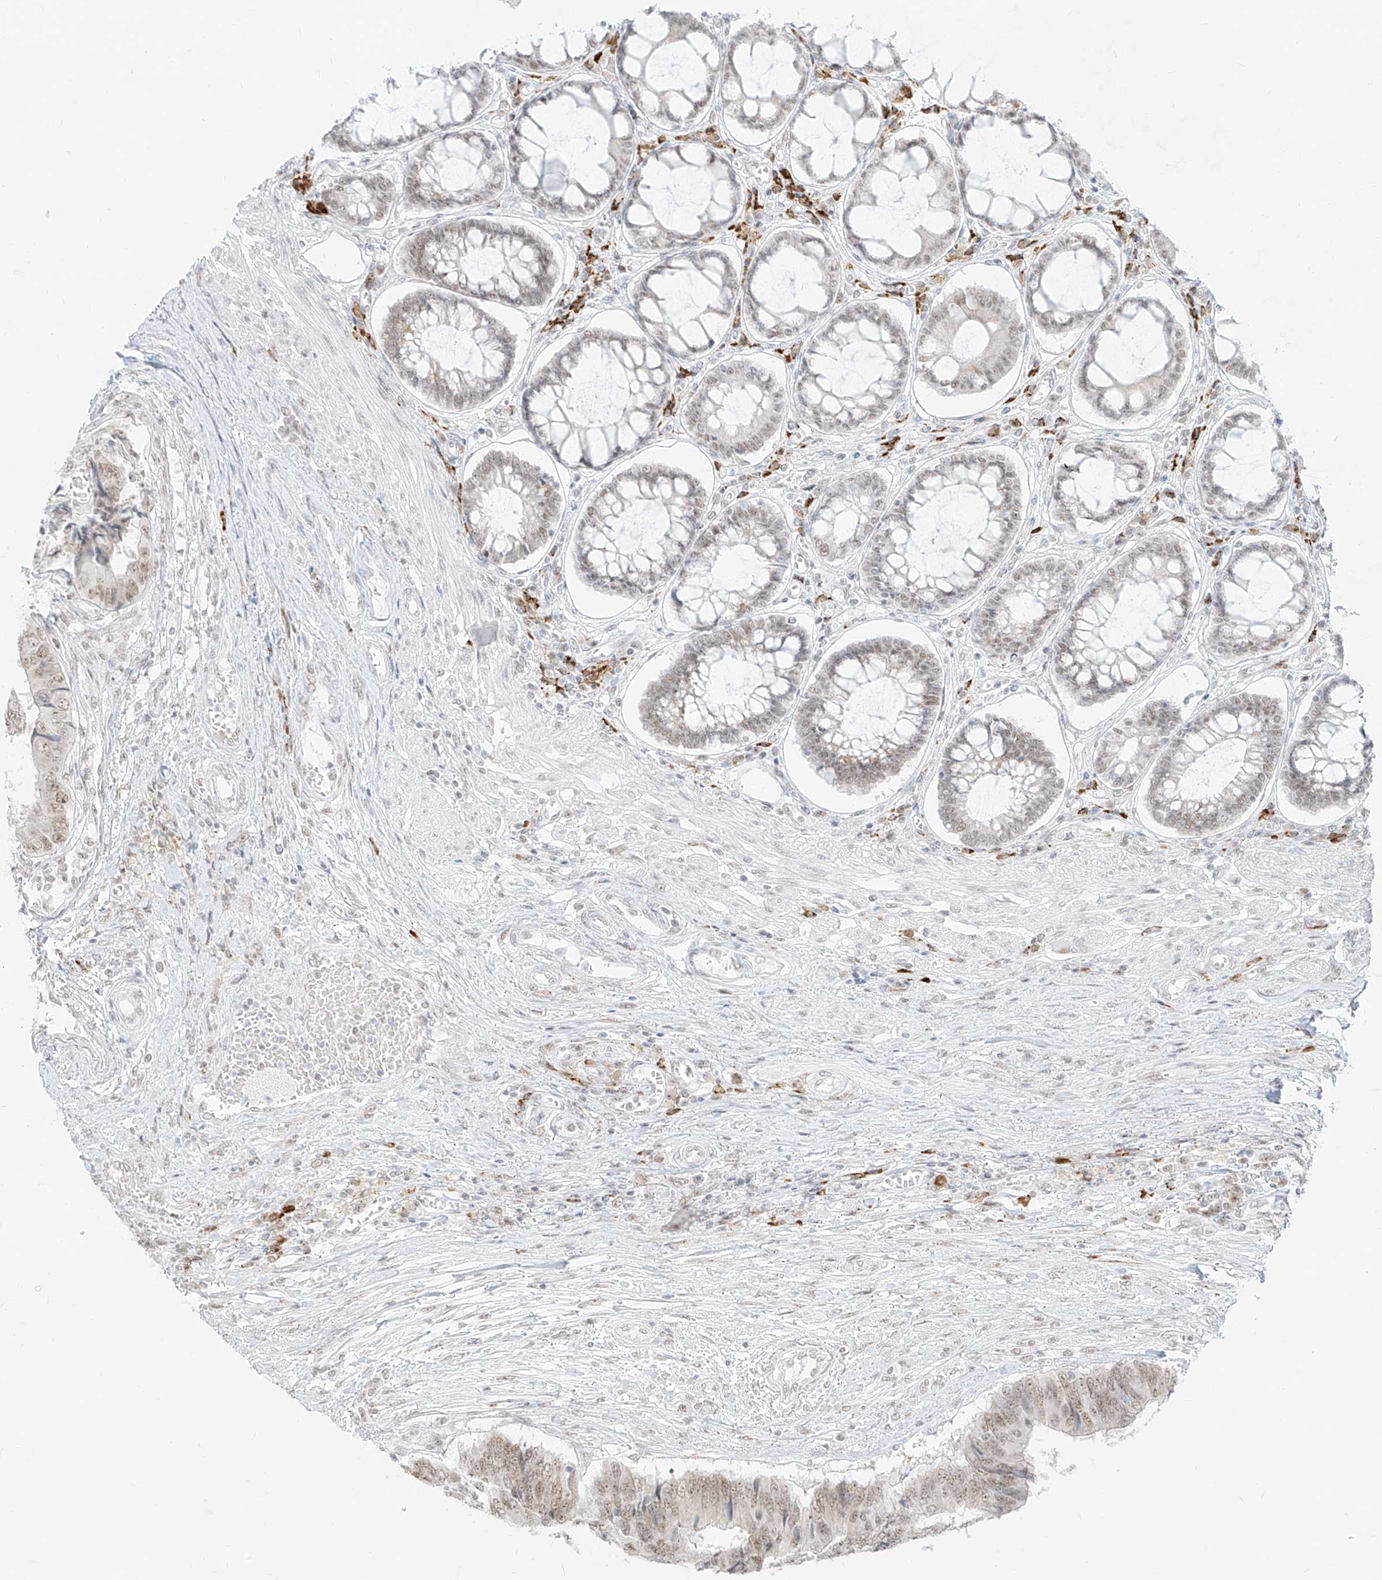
{"staining": {"intensity": "moderate", "quantity": ">75%", "location": "nuclear"}, "tissue": "colorectal cancer", "cell_type": "Tumor cells", "image_type": "cancer", "snomed": [{"axis": "morphology", "description": "Adenocarcinoma, NOS"}, {"axis": "topography", "description": "Rectum"}], "caption": "Colorectal cancer (adenocarcinoma) stained with a brown dye displays moderate nuclear positive positivity in about >75% of tumor cells.", "gene": "SUPT5H", "patient": {"sex": "male", "age": 84}}